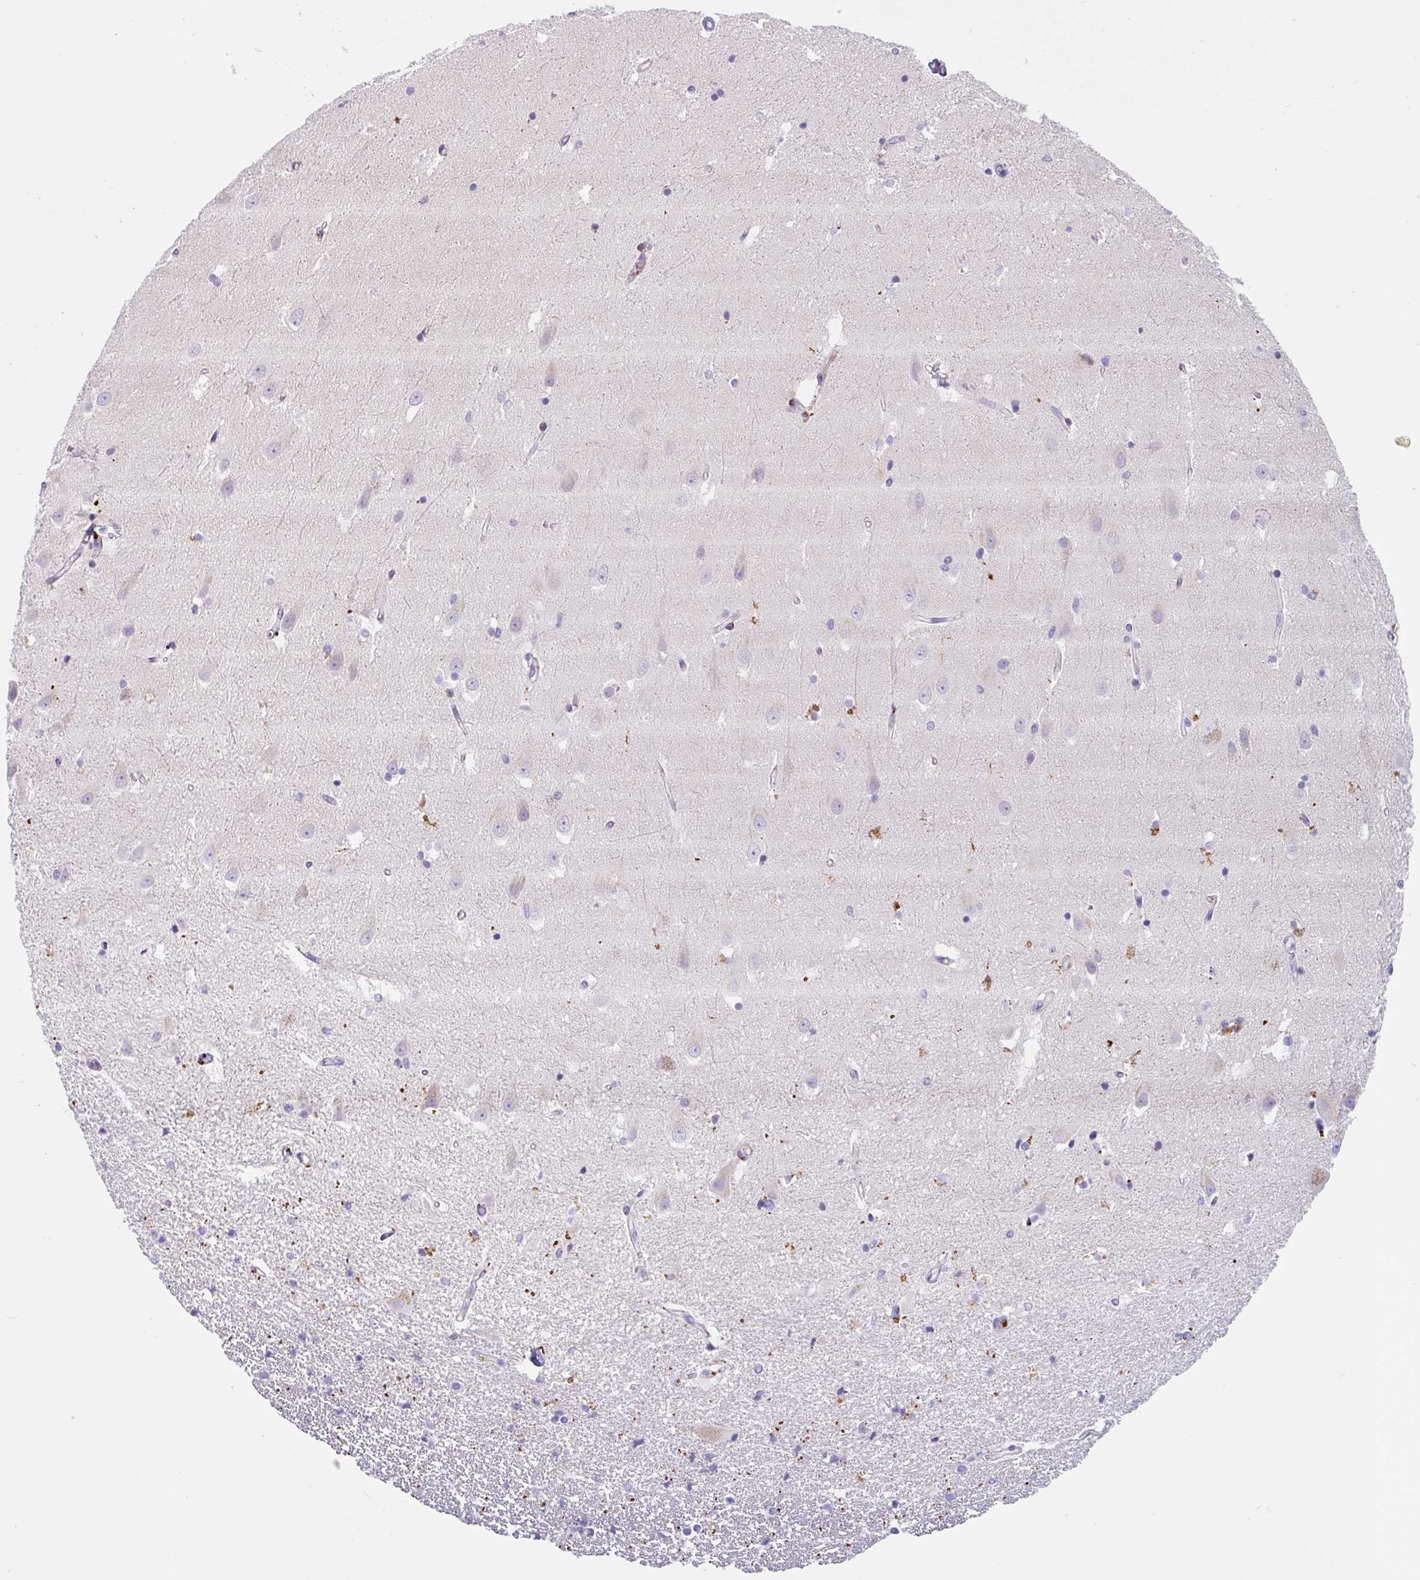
{"staining": {"intensity": "negative", "quantity": "none", "location": "none"}, "tissue": "hippocampus", "cell_type": "Glial cells", "image_type": "normal", "snomed": [{"axis": "morphology", "description": "Normal tissue, NOS"}, {"axis": "topography", "description": "Hippocampus"}], "caption": "High power microscopy micrograph of an IHC histopathology image of normal hippocampus, revealing no significant expression in glial cells. The staining was performed using DAB (3,3'-diaminobenzidine) to visualize the protein expression in brown, while the nuclei were stained in blue with hematoxylin (Magnification: 20x).", "gene": "LENG9", "patient": {"sex": "male", "age": 63}}